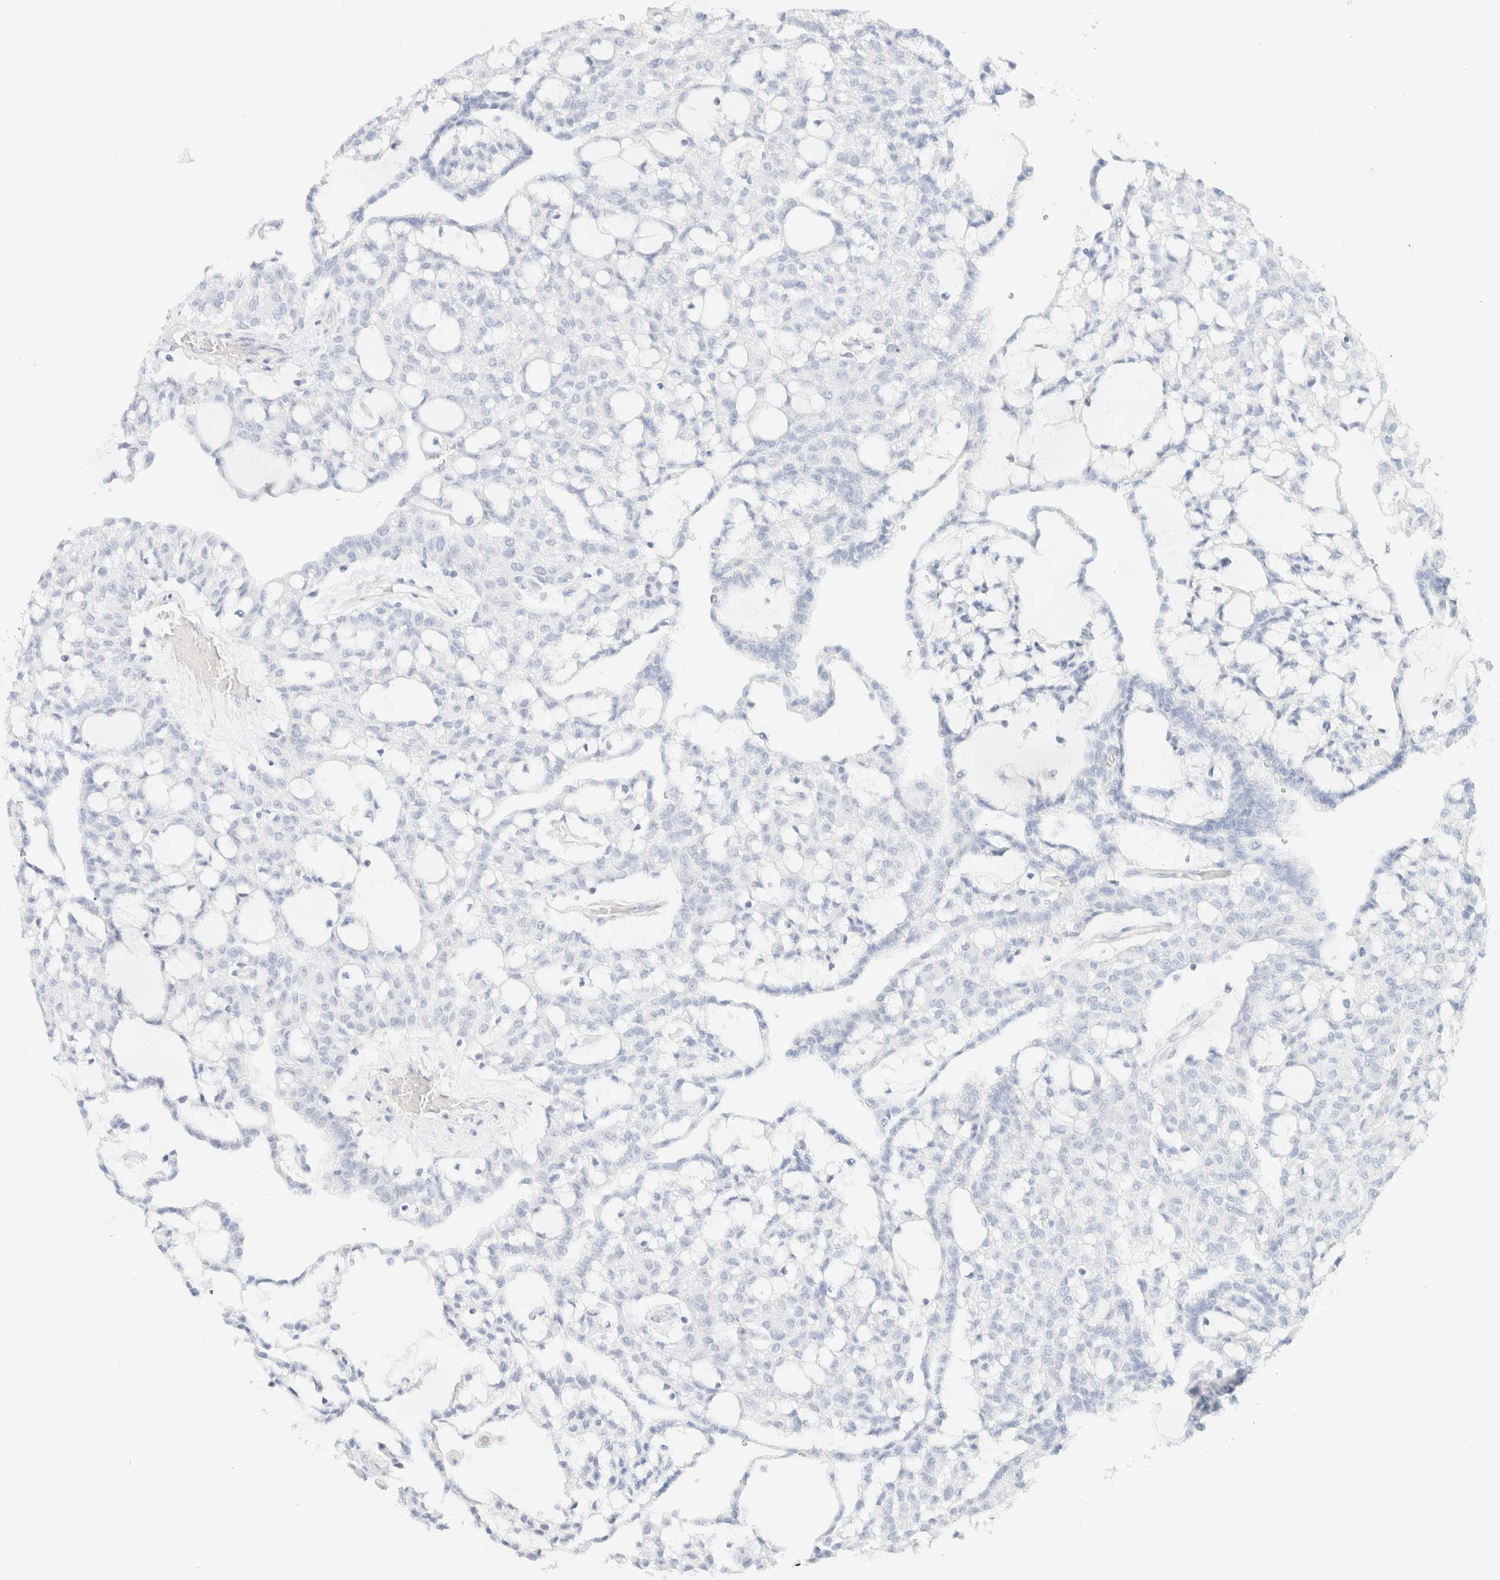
{"staining": {"intensity": "negative", "quantity": "none", "location": "none"}, "tissue": "renal cancer", "cell_type": "Tumor cells", "image_type": "cancer", "snomed": [{"axis": "morphology", "description": "Adenocarcinoma, NOS"}, {"axis": "topography", "description": "Kidney"}], "caption": "IHC of human renal adenocarcinoma demonstrates no positivity in tumor cells.", "gene": "IKZF3", "patient": {"sex": "male", "age": 63}}